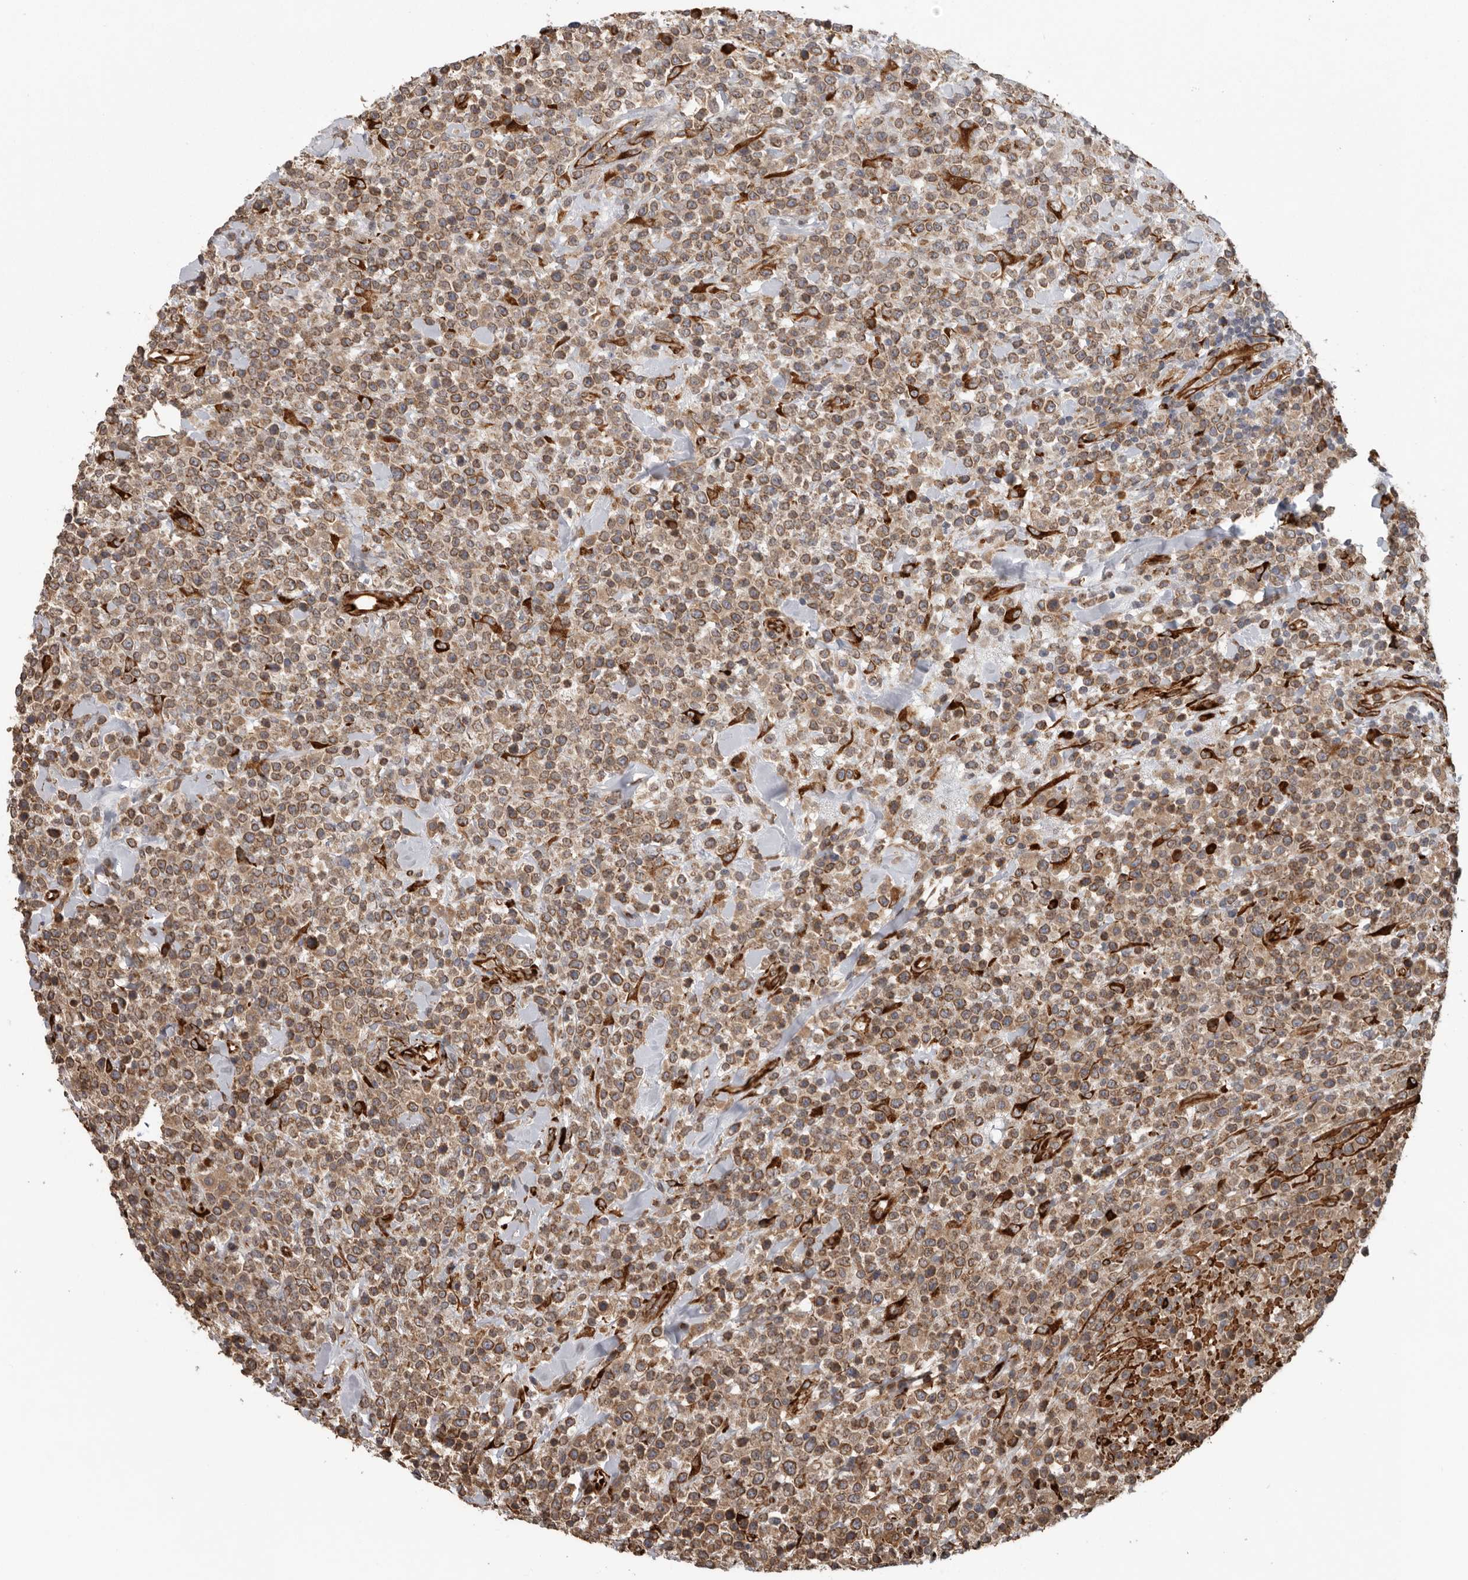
{"staining": {"intensity": "moderate", "quantity": ">75%", "location": "cytoplasmic/membranous"}, "tissue": "lymphoma", "cell_type": "Tumor cells", "image_type": "cancer", "snomed": [{"axis": "morphology", "description": "Malignant lymphoma, non-Hodgkin's type, High grade"}, {"axis": "topography", "description": "Colon"}], "caption": "Immunohistochemistry (DAB (3,3'-diaminobenzidine)) staining of high-grade malignant lymphoma, non-Hodgkin's type demonstrates moderate cytoplasmic/membranous protein staining in about >75% of tumor cells. (DAB (3,3'-diaminobenzidine) IHC, brown staining for protein, blue staining for nuclei).", "gene": "CEP350", "patient": {"sex": "female", "age": 53}}